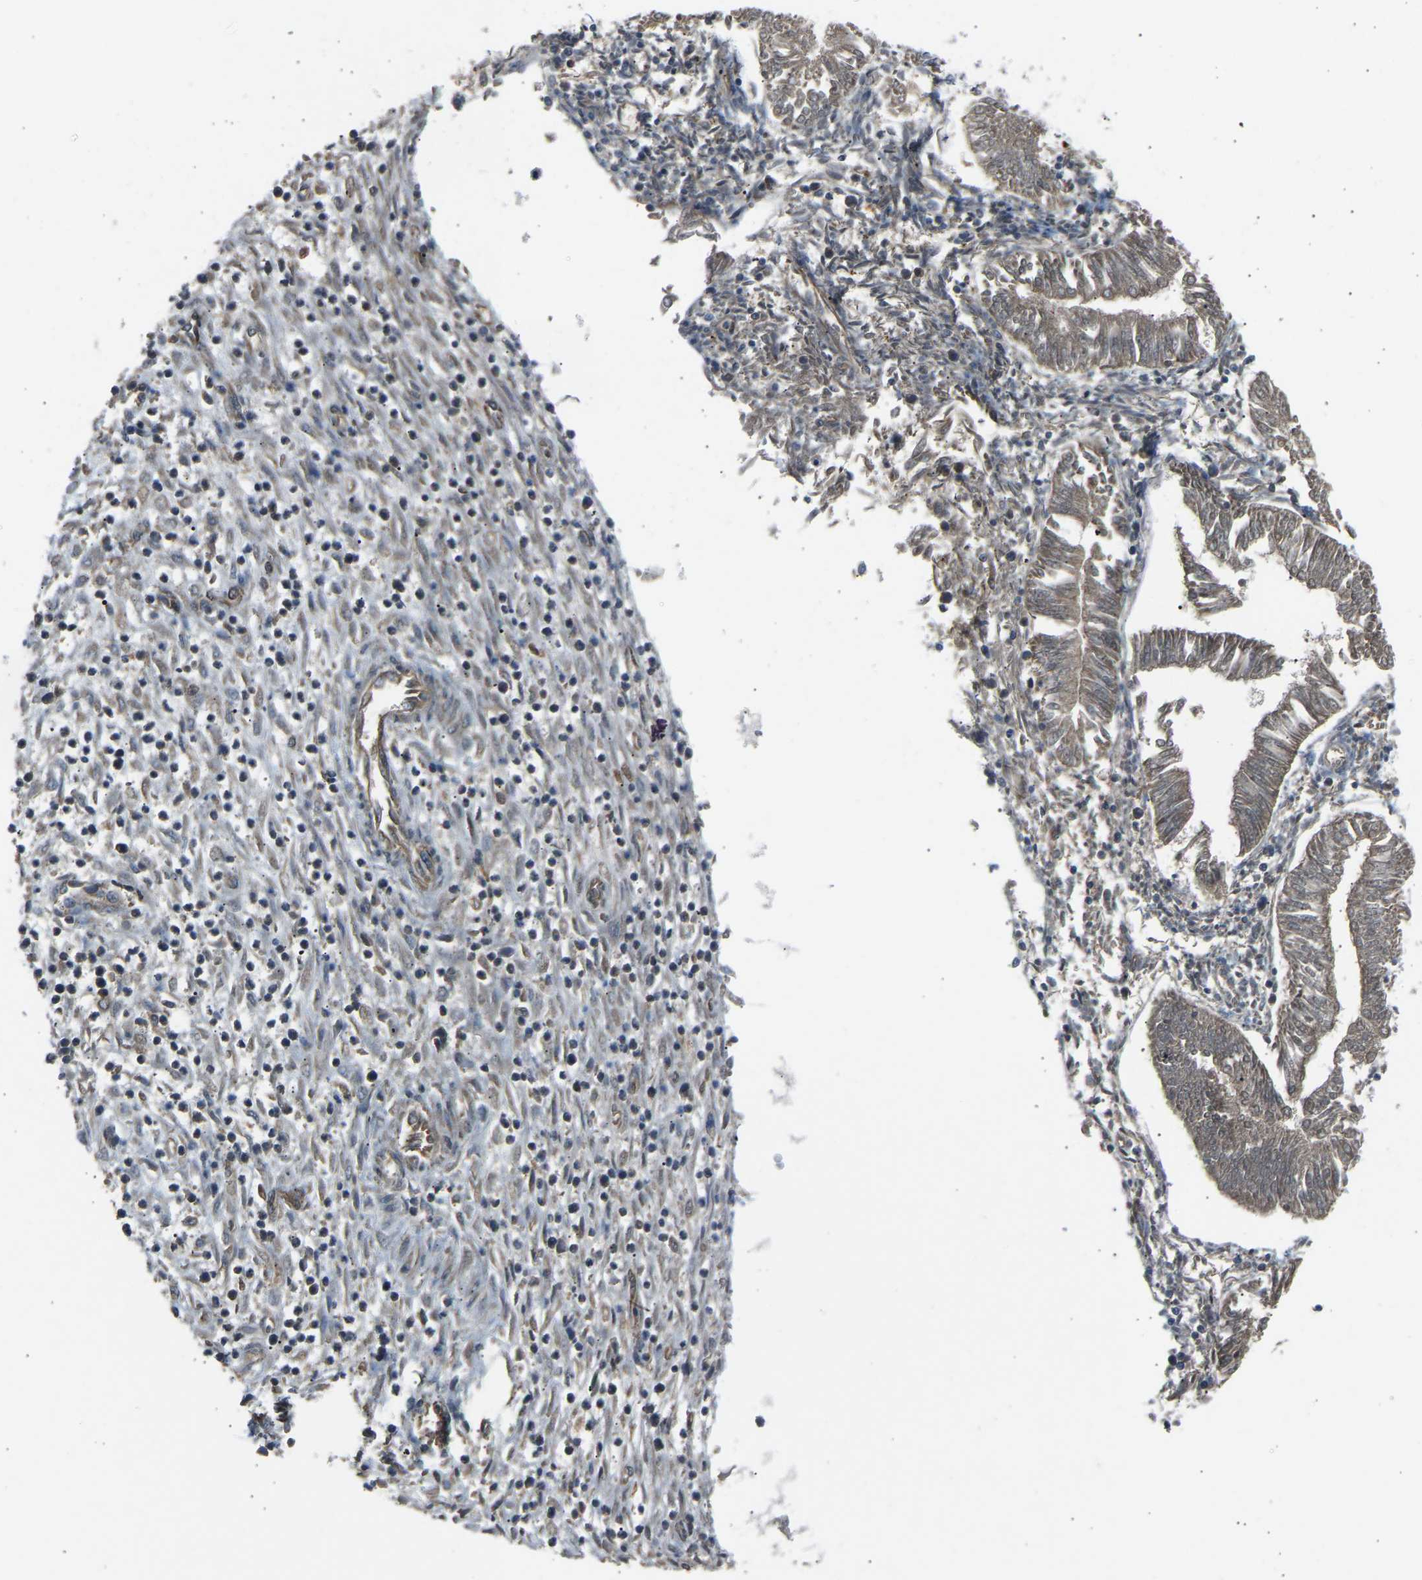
{"staining": {"intensity": "weak", "quantity": "25%-75%", "location": "cytoplasmic/membranous"}, "tissue": "endometrial cancer", "cell_type": "Tumor cells", "image_type": "cancer", "snomed": [{"axis": "morphology", "description": "Adenocarcinoma, NOS"}, {"axis": "topography", "description": "Endometrium"}], "caption": "DAB (3,3'-diaminobenzidine) immunohistochemical staining of endometrial cancer demonstrates weak cytoplasmic/membranous protein staining in about 25%-75% of tumor cells.", "gene": "GAS2L1", "patient": {"sex": "female", "age": 53}}